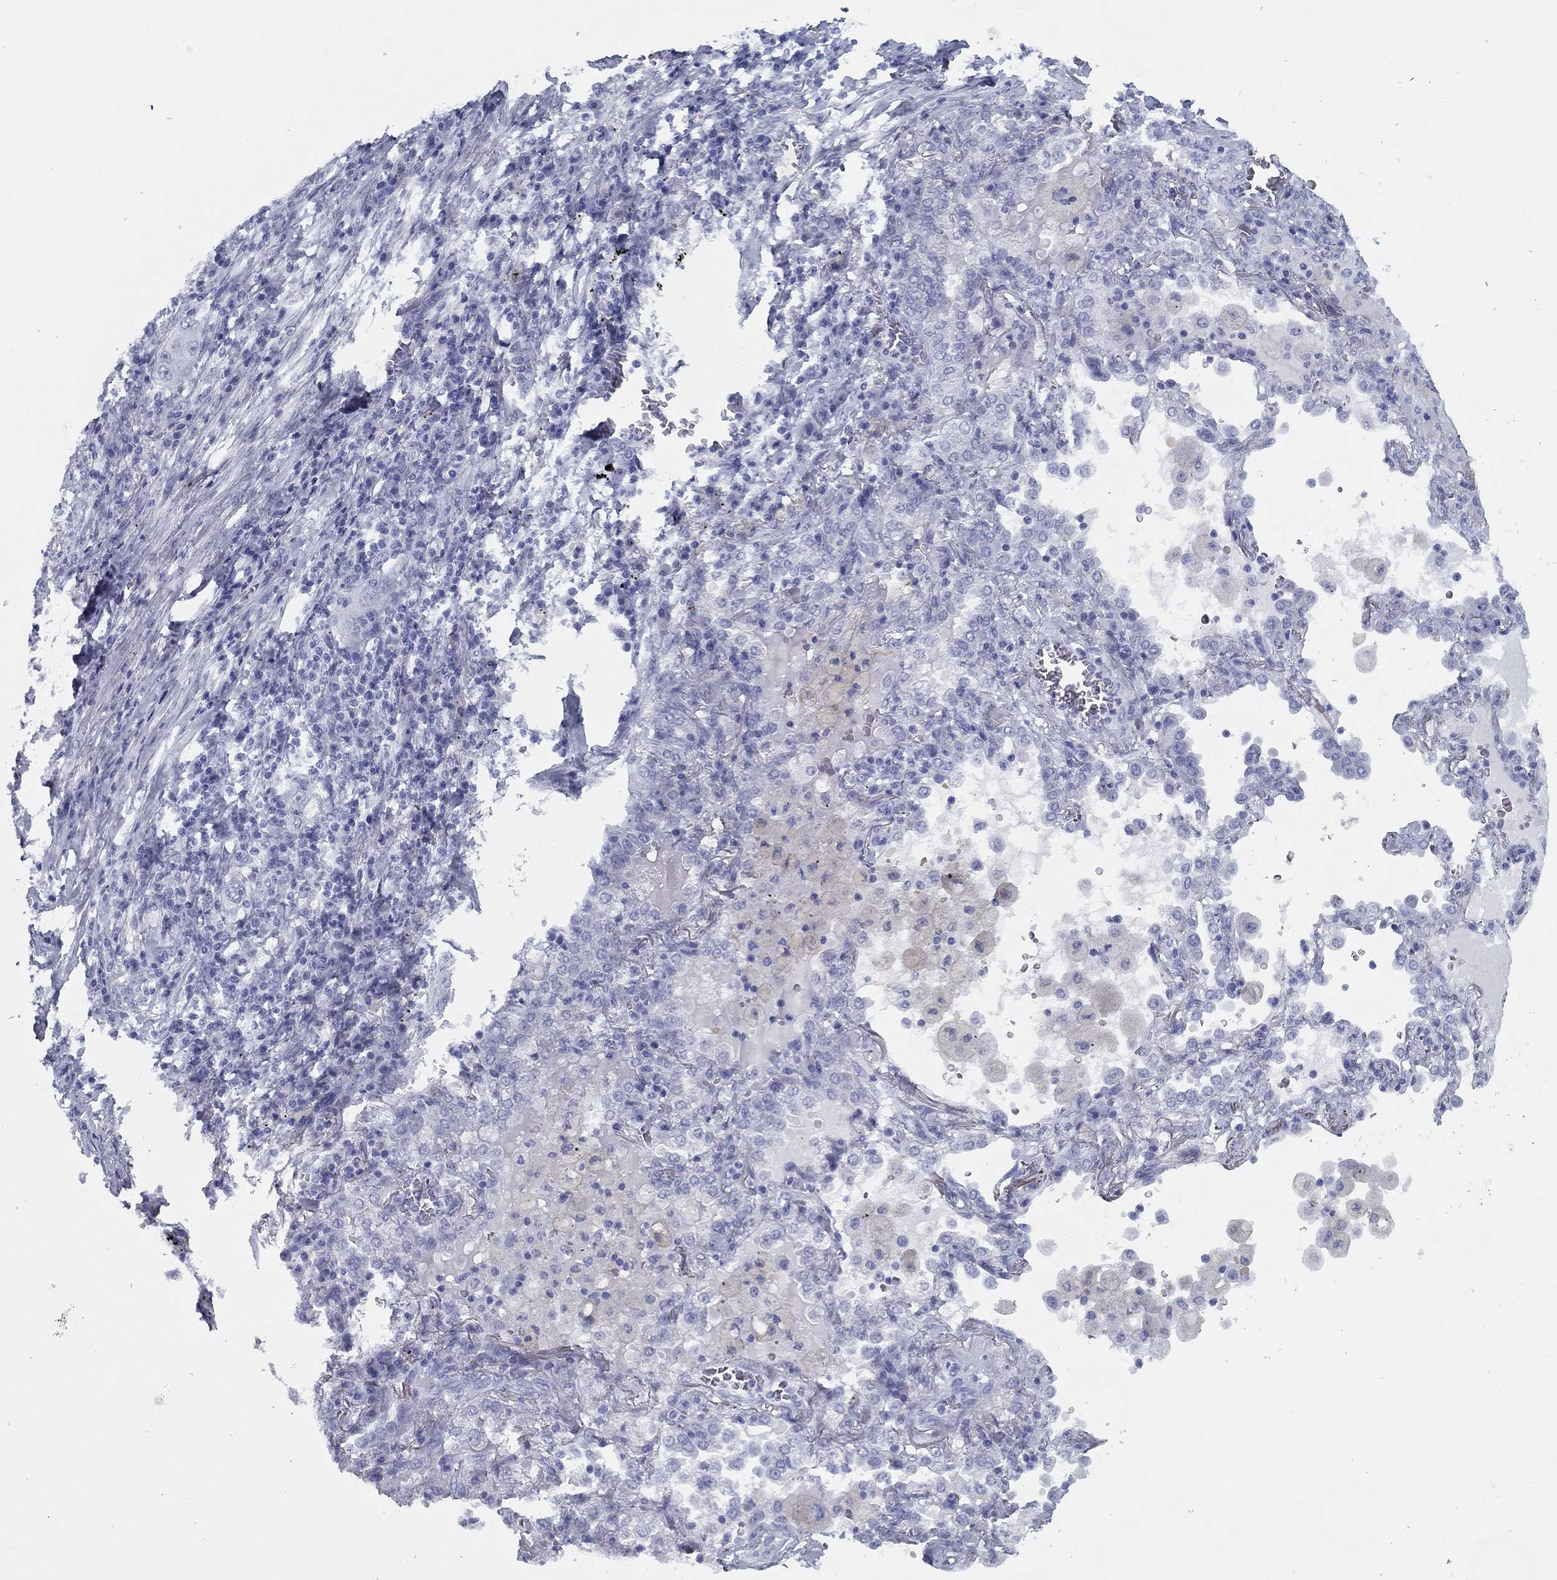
{"staining": {"intensity": "negative", "quantity": "none", "location": "none"}, "tissue": "lung cancer", "cell_type": "Tumor cells", "image_type": "cancer", "snomed": [{"axis": "morphology", "description": "Adenocarcinoma, NOS"}, {"axis": "topography", "description": "Lung"}], "caption": "This is an IHC photomicrograph of human adenocarcinoma (lung). There is no staining in tumor cells.", "gene": "TMEM252", "patient": {"sex": "female", "age": 61}}